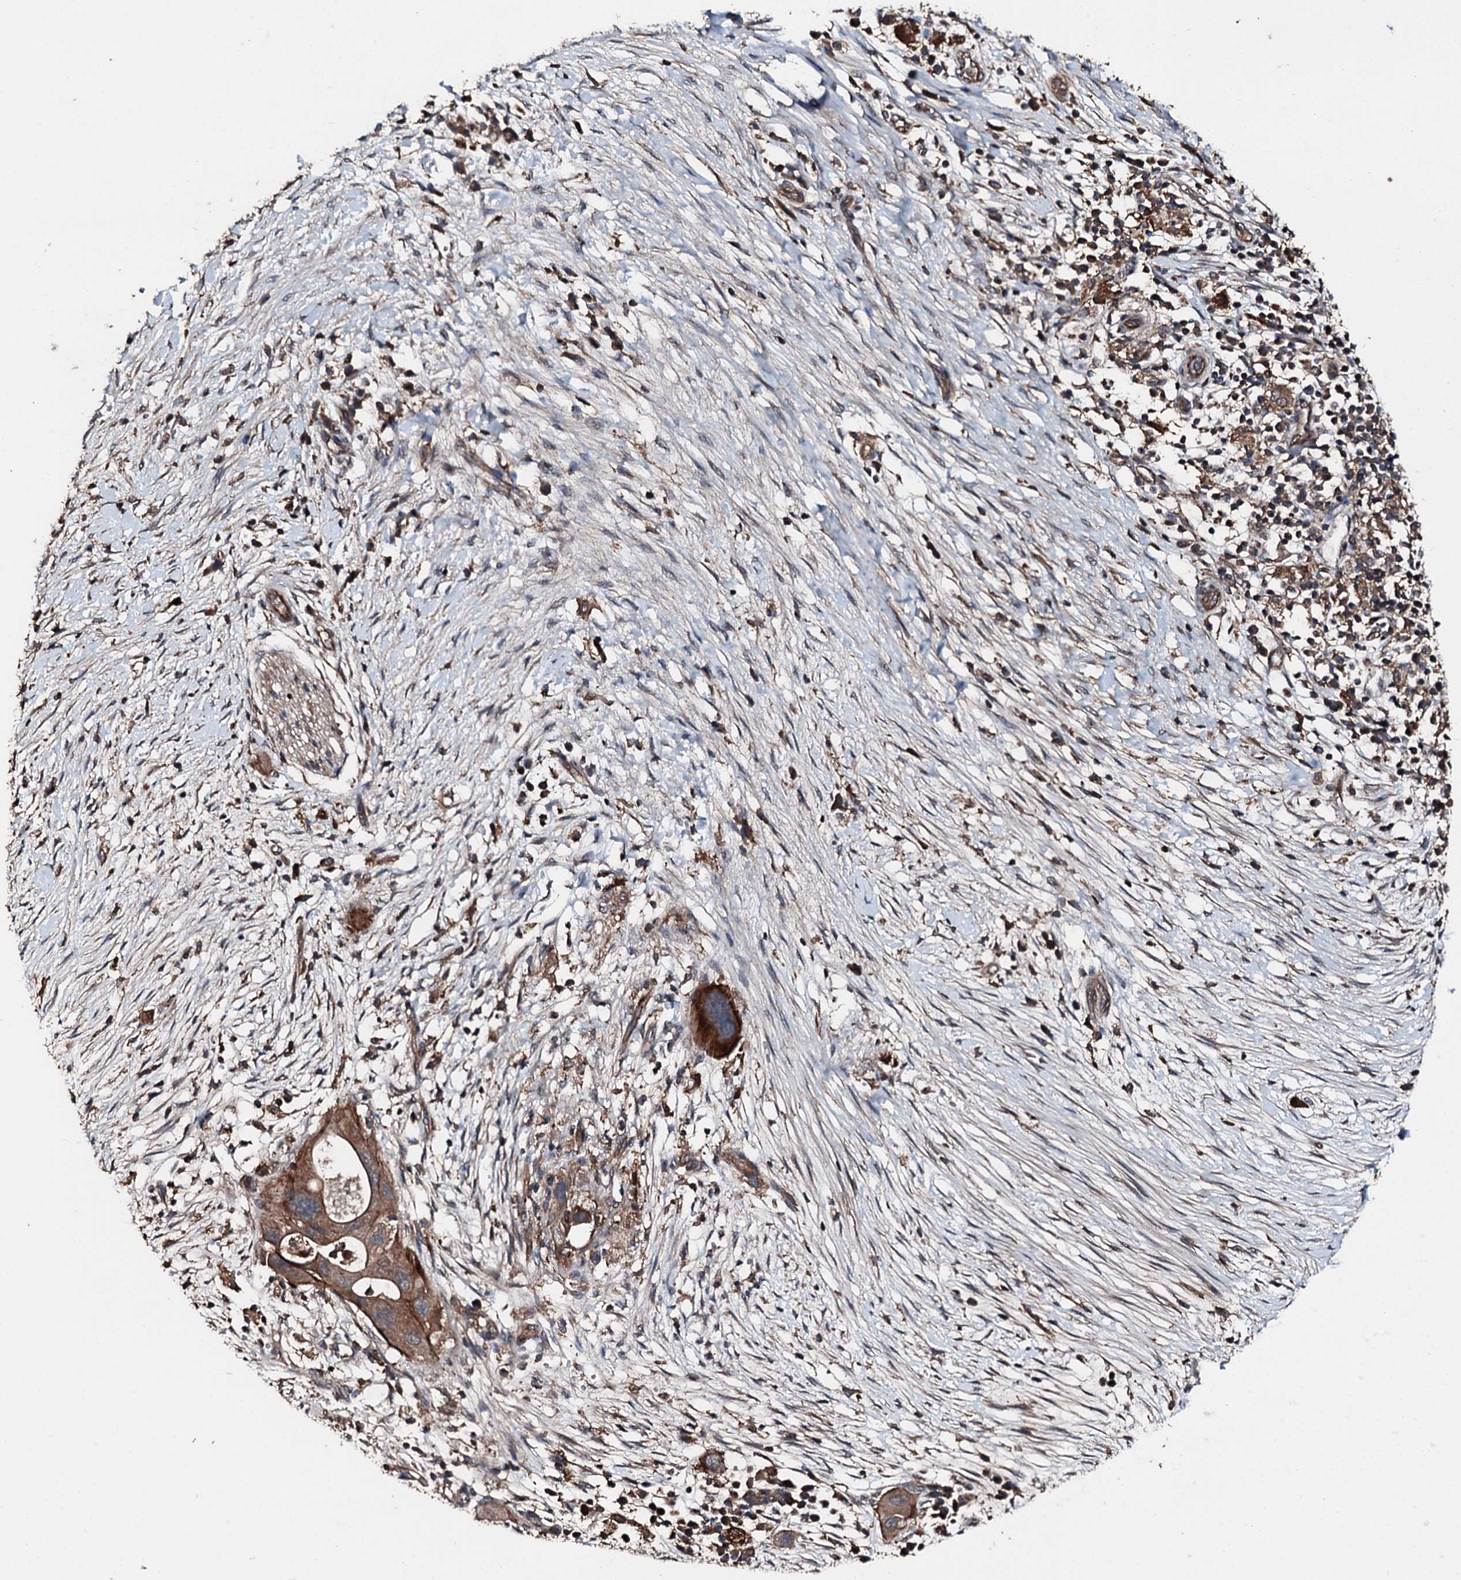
{"staining": {"intensity": "moderate", "quantity": ">75%", "location": "cytoplasmic/membranous"}, "tissue": "pancreatic cancer", "cell_type": "Tumor cells", "image_type": "cancer", "snomed": [{"axis": "morphology", "description": "Adenocarcinoma, NOS"}, {"axis": "topography", "description": "Pancreas"}], "caption": "Human pancreatic cancer (adenocarcinoma) stained with a brown dye shows moderate cytoplasmic/membranous positive positivity in about >75% of tumor cells.", "gene": "FGD4", "patient": {"sex": "male", "age": 68}}